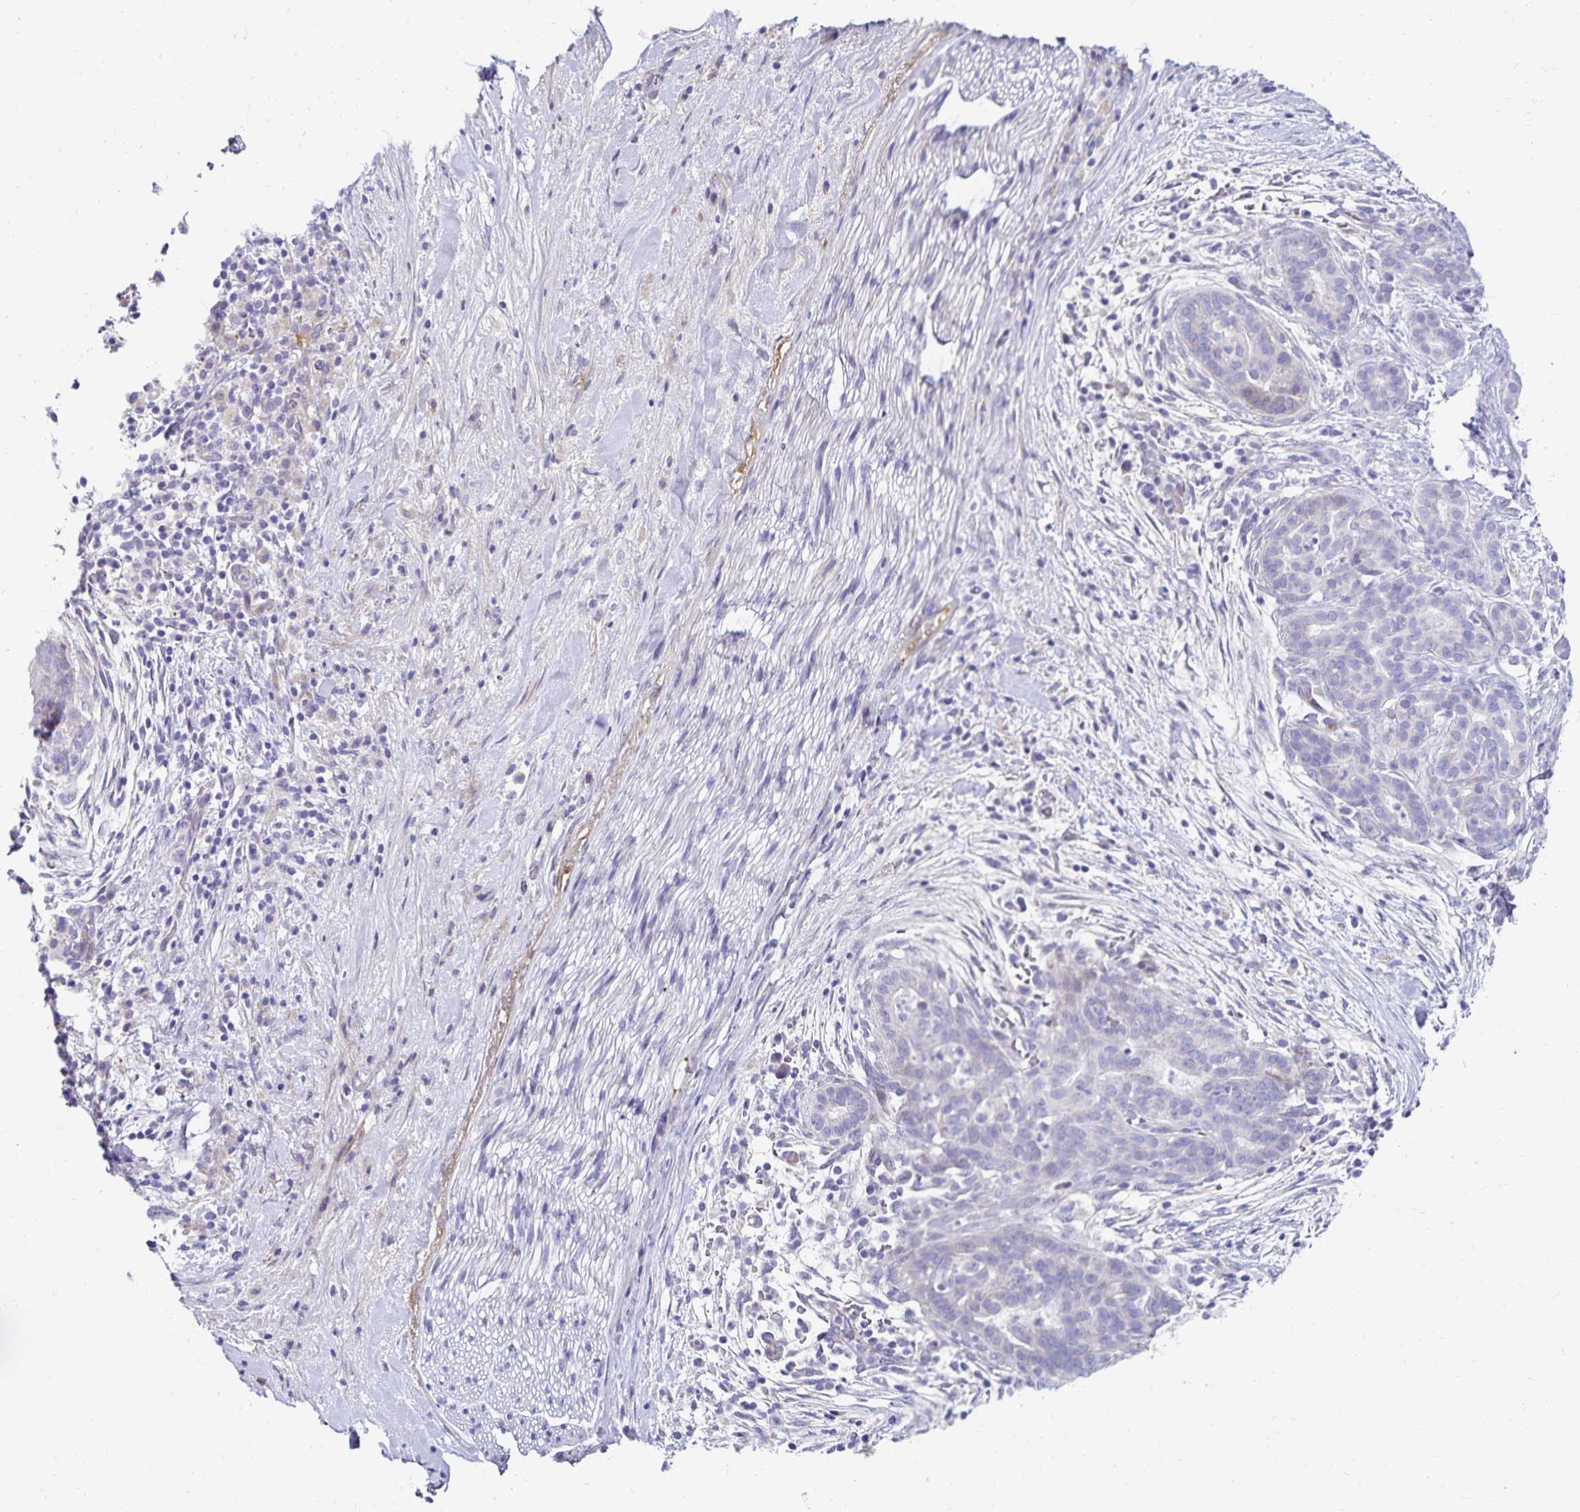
{"staining": {"intensity": "negative", "quantity": "none", "location": "none"}, "tissue": "pancreatic cancer", "cell_type": "Tumor cells", "image_type": "cancer", "snomed": [{"axis": "morphology", "description": "Adenocarcinoma, NOS"}, {"axis": "topography", "description": "Pancreas"}], "caption": "This is an immunohistochemistry micrograph of pancreatic adenocarcinoma. There is no staining in tumor cells.", "gene": "NECAP1", "patient": {"sex": "male", "age": 44}}